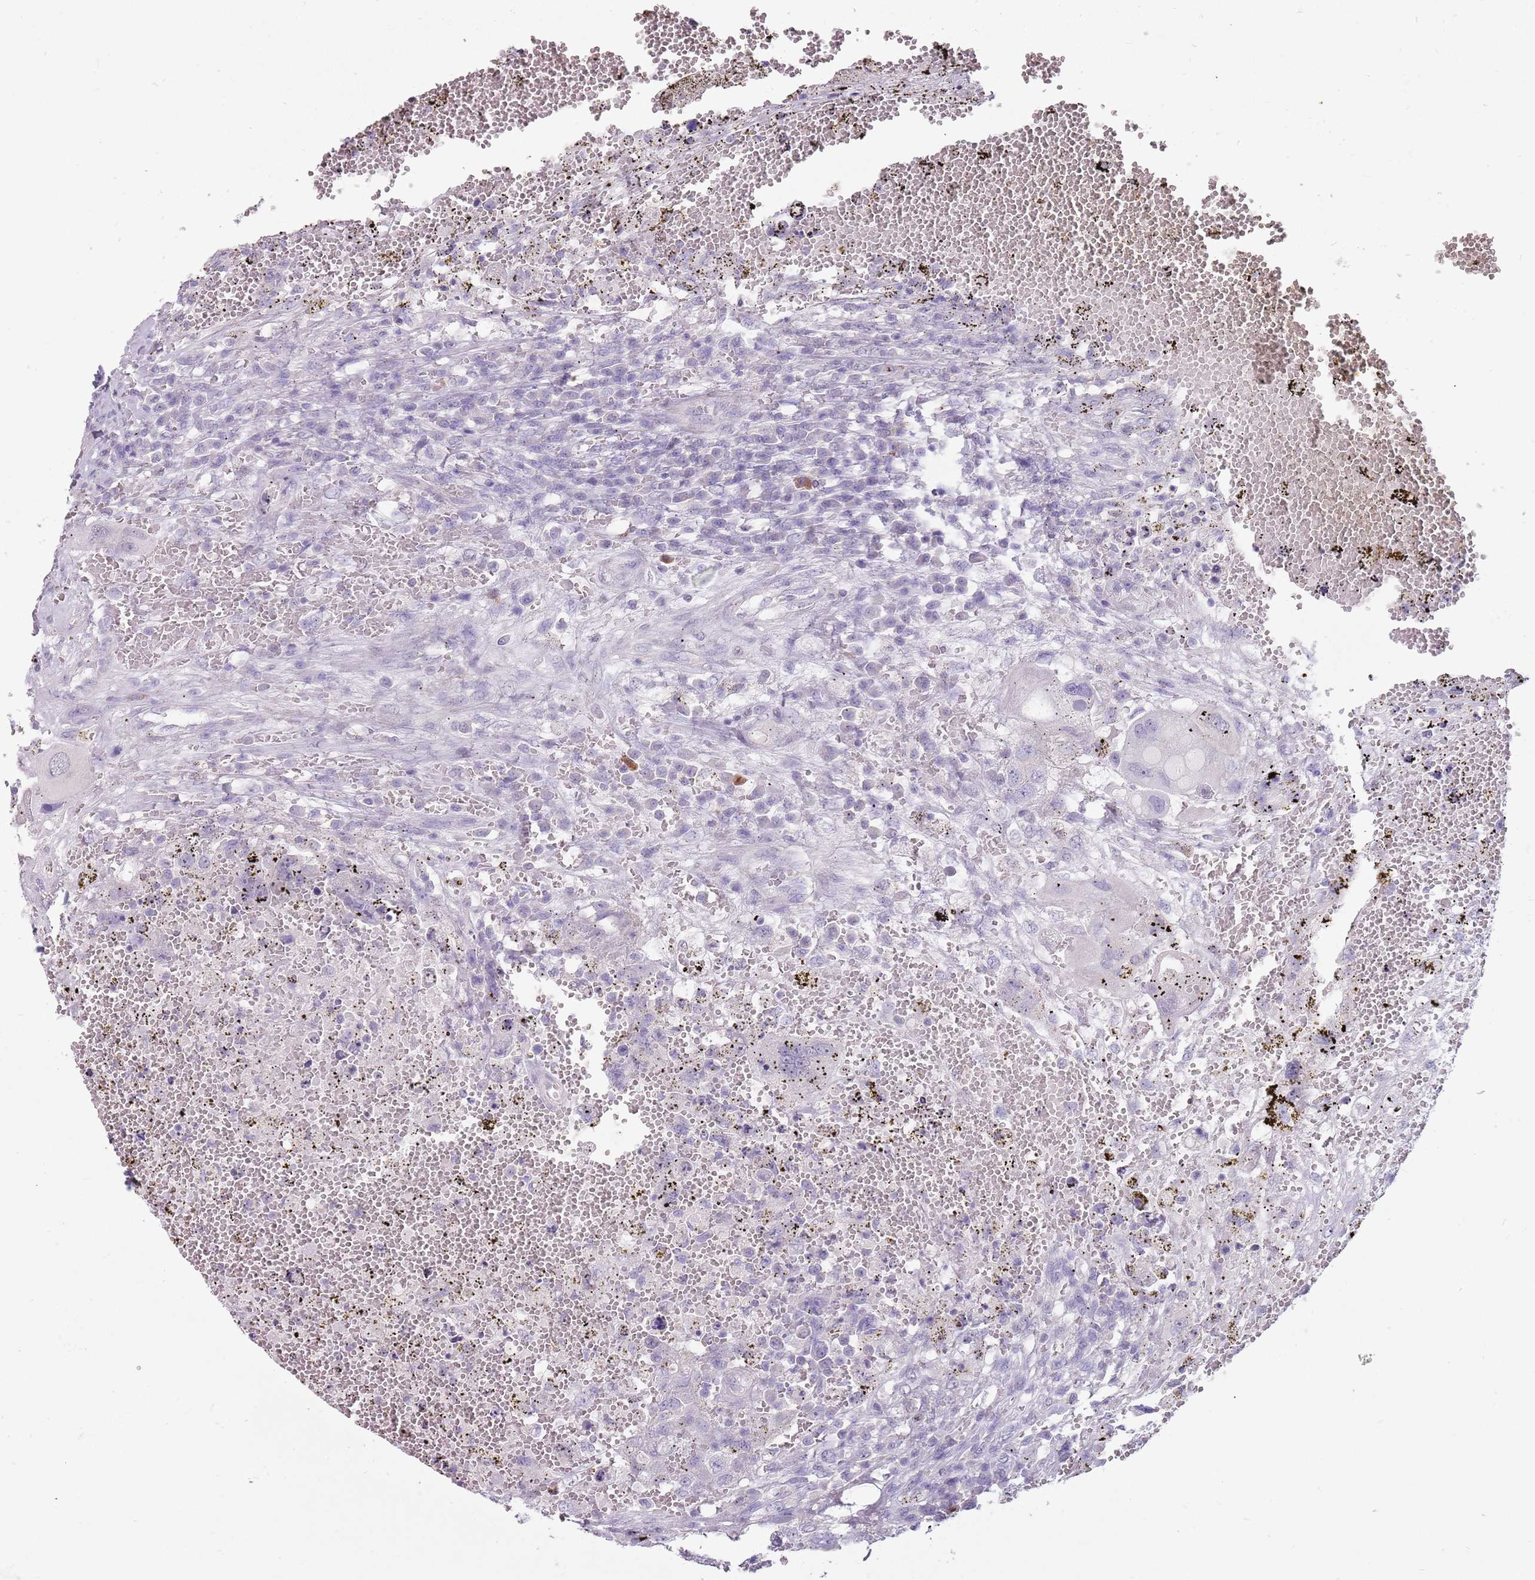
{"staining": {"intensity": "negative", "quantity": "none", "location": "none"}, "tissue": "testis cancer", "cell_type": "Tumor cells", "image_type": "cancer", "snomed": [{"axis": "morphology", "description": "Carcinoma, Embryonal, NOS"}, {"axis": "topography", "description": "Testis"}], "caption": "Immunohistochemical staining of human embryonal carcinoma (testis) exhibits no significant expression in tumor cells.", "gene": "STYK1", "patient": {"sex": "male", "age": 26}}